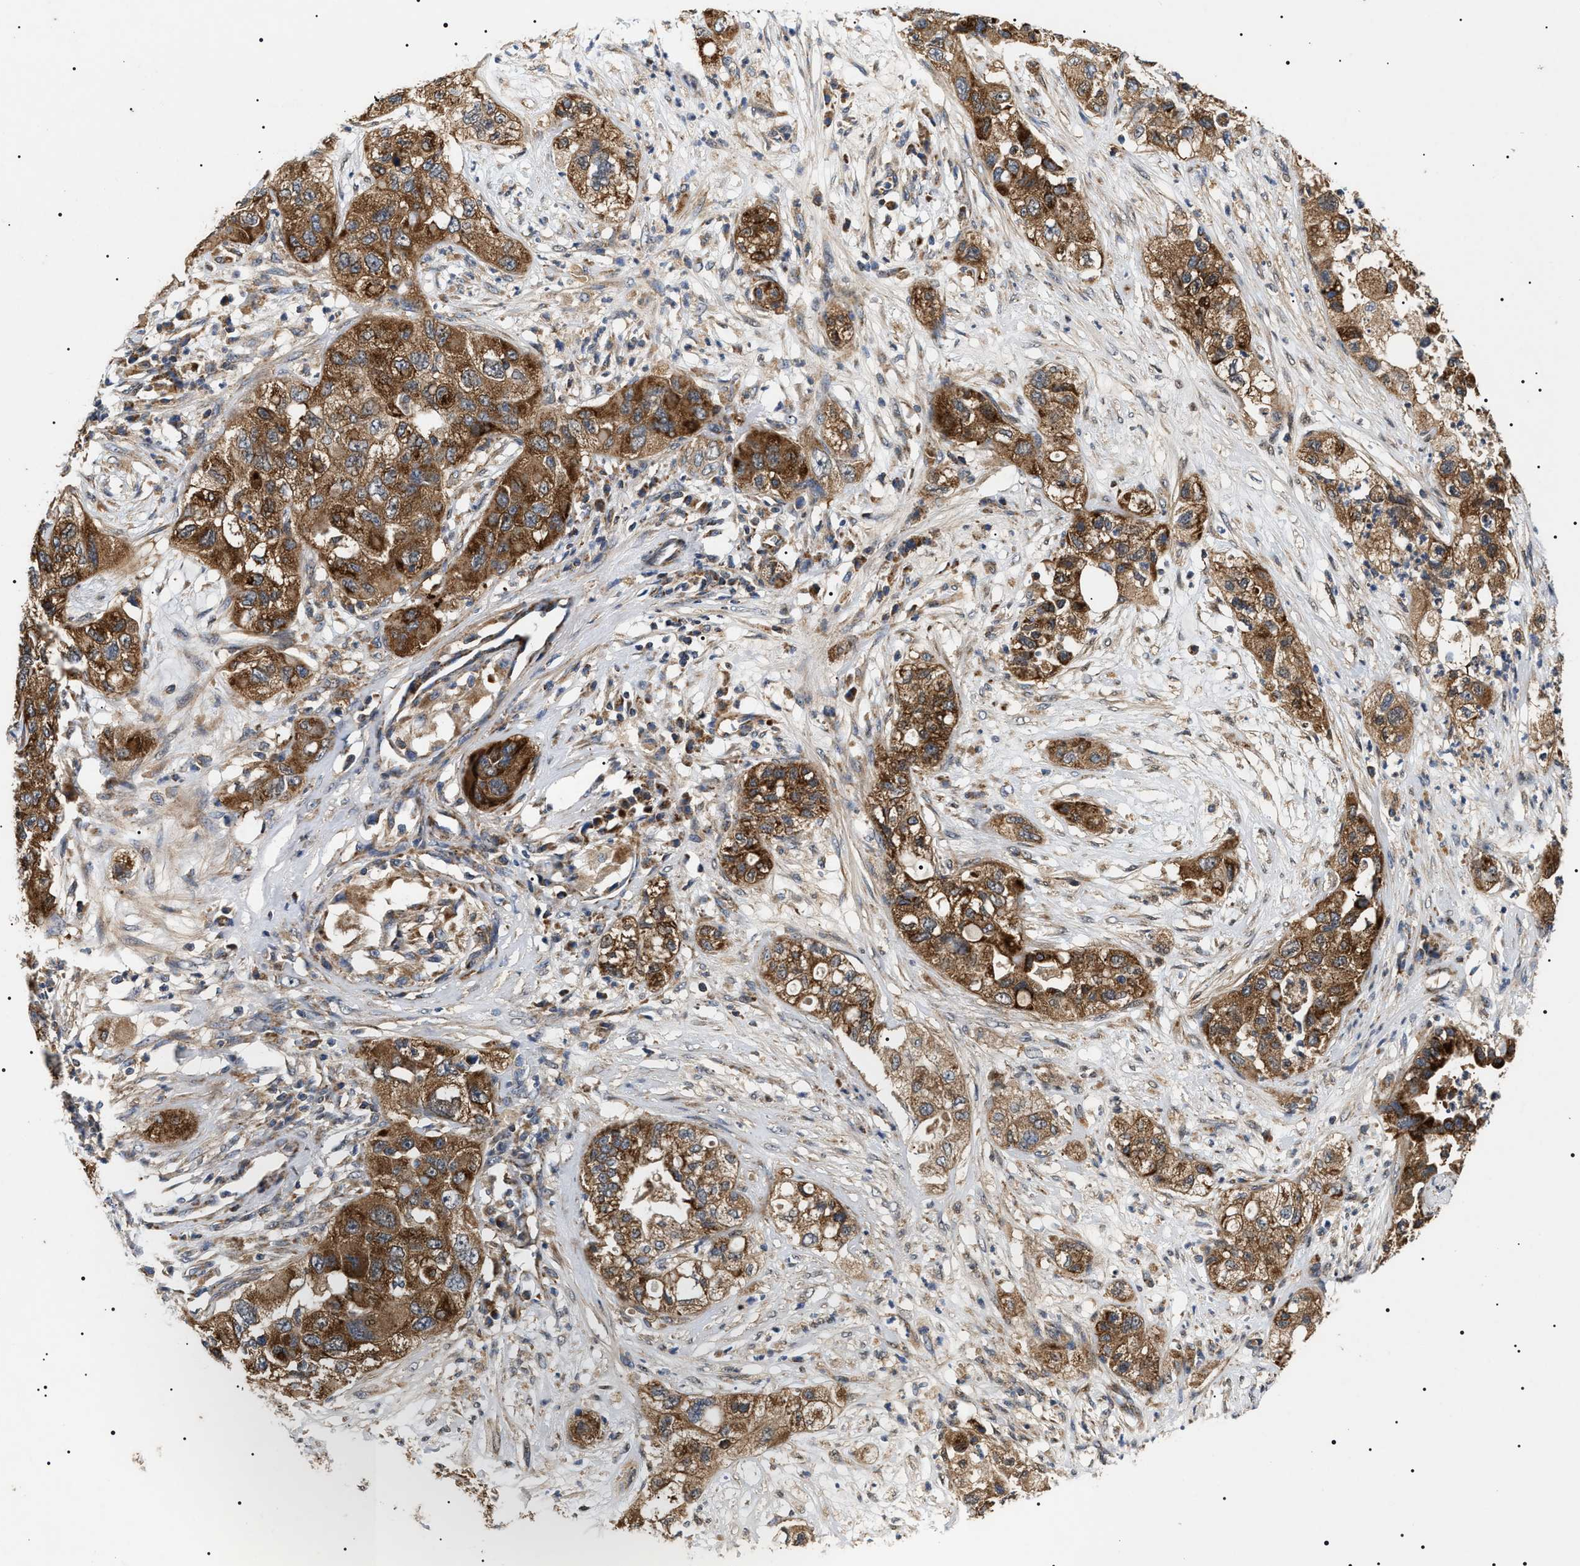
{"staining": {"intensity": "moderate", "quantity": ">75%", "location": "cytoplasmic/membranous"}, "tissue": "pancreatic cancer", "cell_type": "Tumor cells", "image_type": "cancer", "snomed": [{"axis": "morphology", "description": "Adenocarcinoma, NOS"}, {"axis": "topography", "description": "Pancreas"}], "caption": "Protein analysis of pancreatic cancer tissue demonstrates moderate cytoplasmic/membranous expression in approximately >75% of tumor cells.", "gene": "OXSM", "patient": {"sex": "female", "age": 78}}